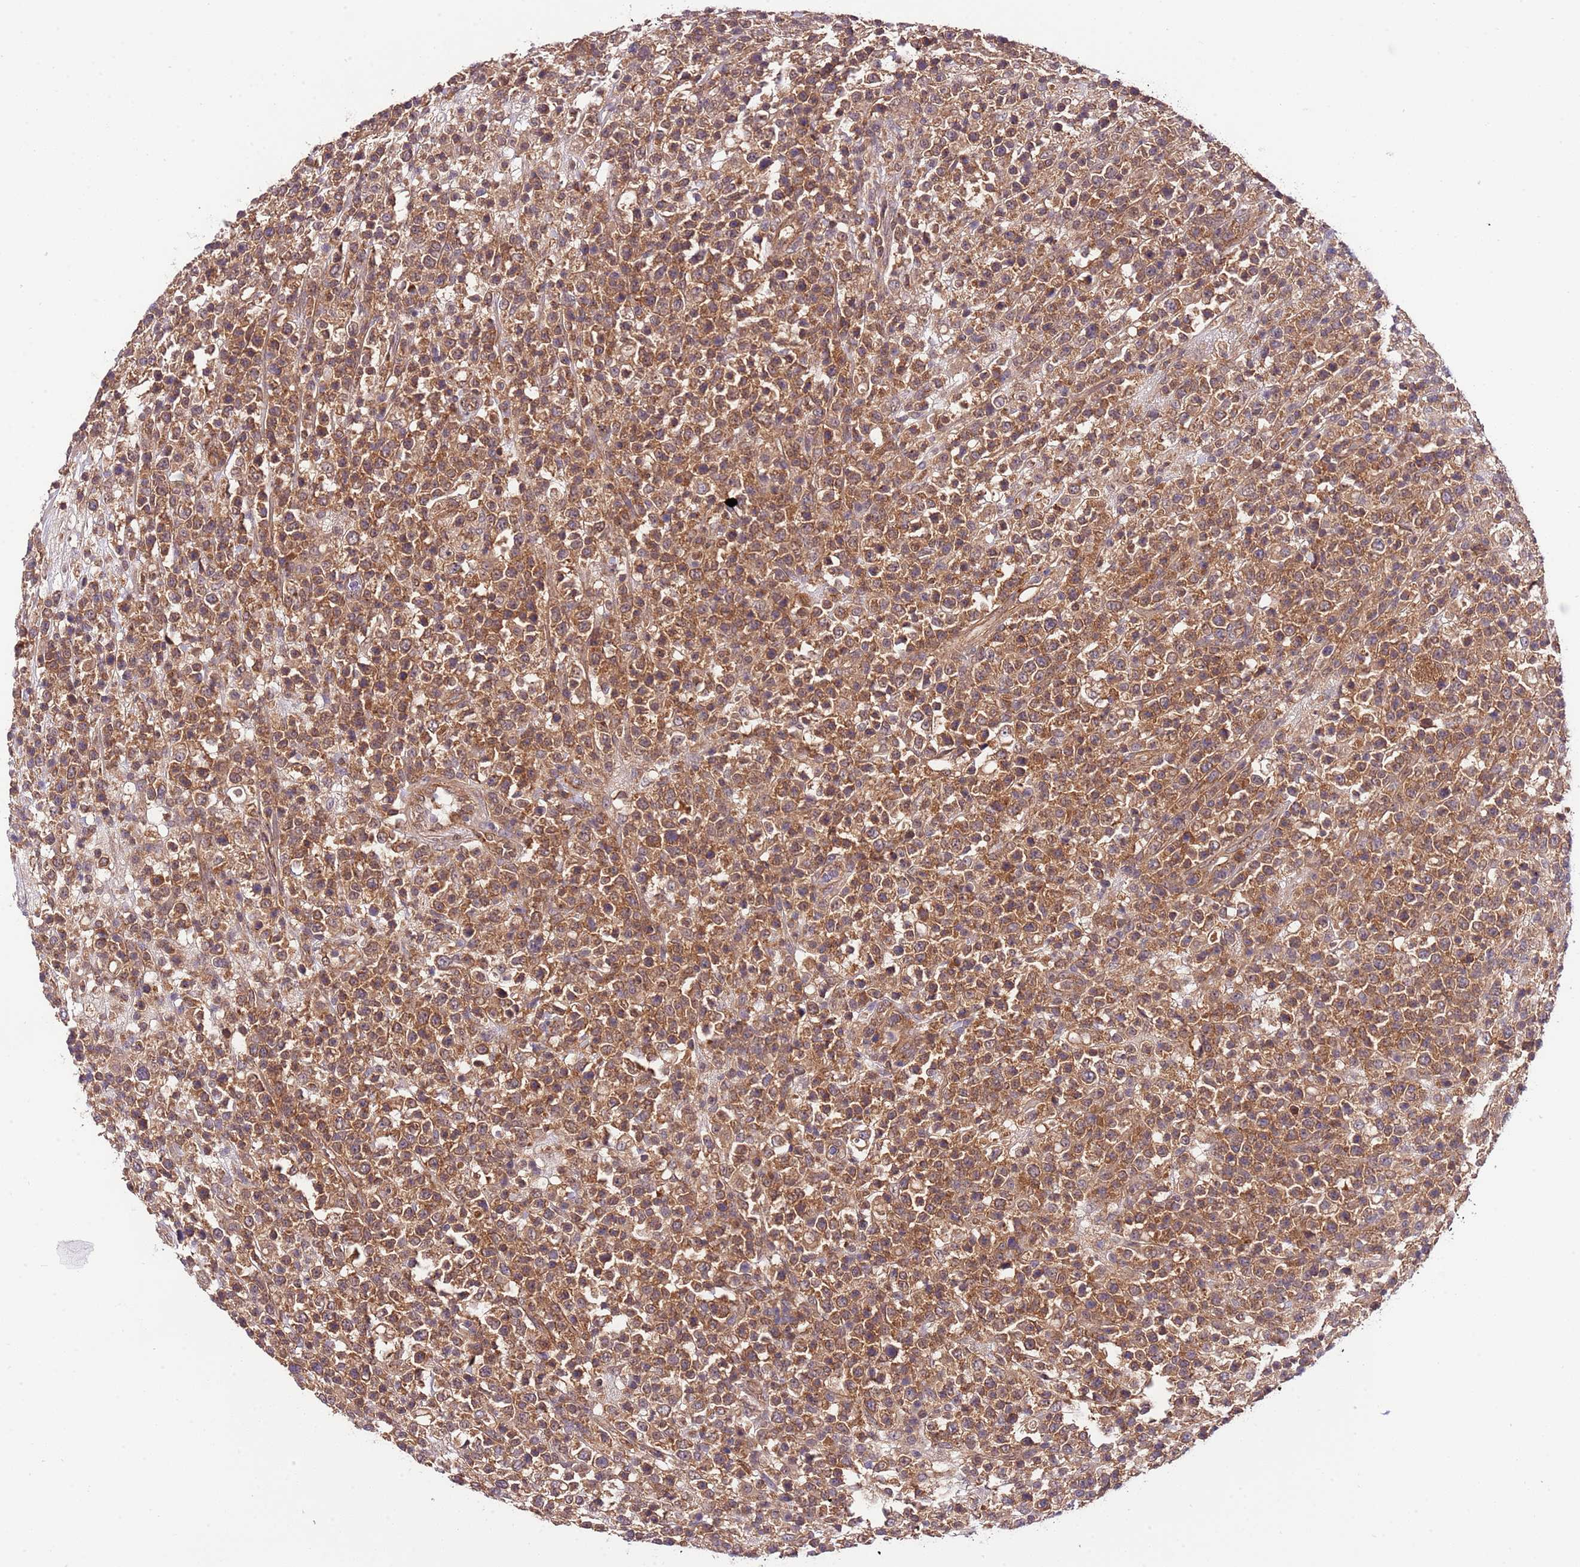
{"staining": {"intensity": "moderate", "quantity": ">75%", "location": "cytoplasmic/membranous"}, "tissue": "lymphoma", "cell_type": "Tumor cells", "image_type": "cancer", "snomed": [{"axis": "morphology", "description": "Malignant lymphoma, non-Hodgkin's type, High grade"}, {"axis": "topography", "description": "Colon"}], "caption": "Human high-grade malignant lymphoma, non-Hodgkin's type stained with a brown dye shows moderate cytoplasmic/membranous positive staining in approximately >75% of tumor cells.", "gene": "DONSON", "patient": {"sex": "female", "age": 53}}